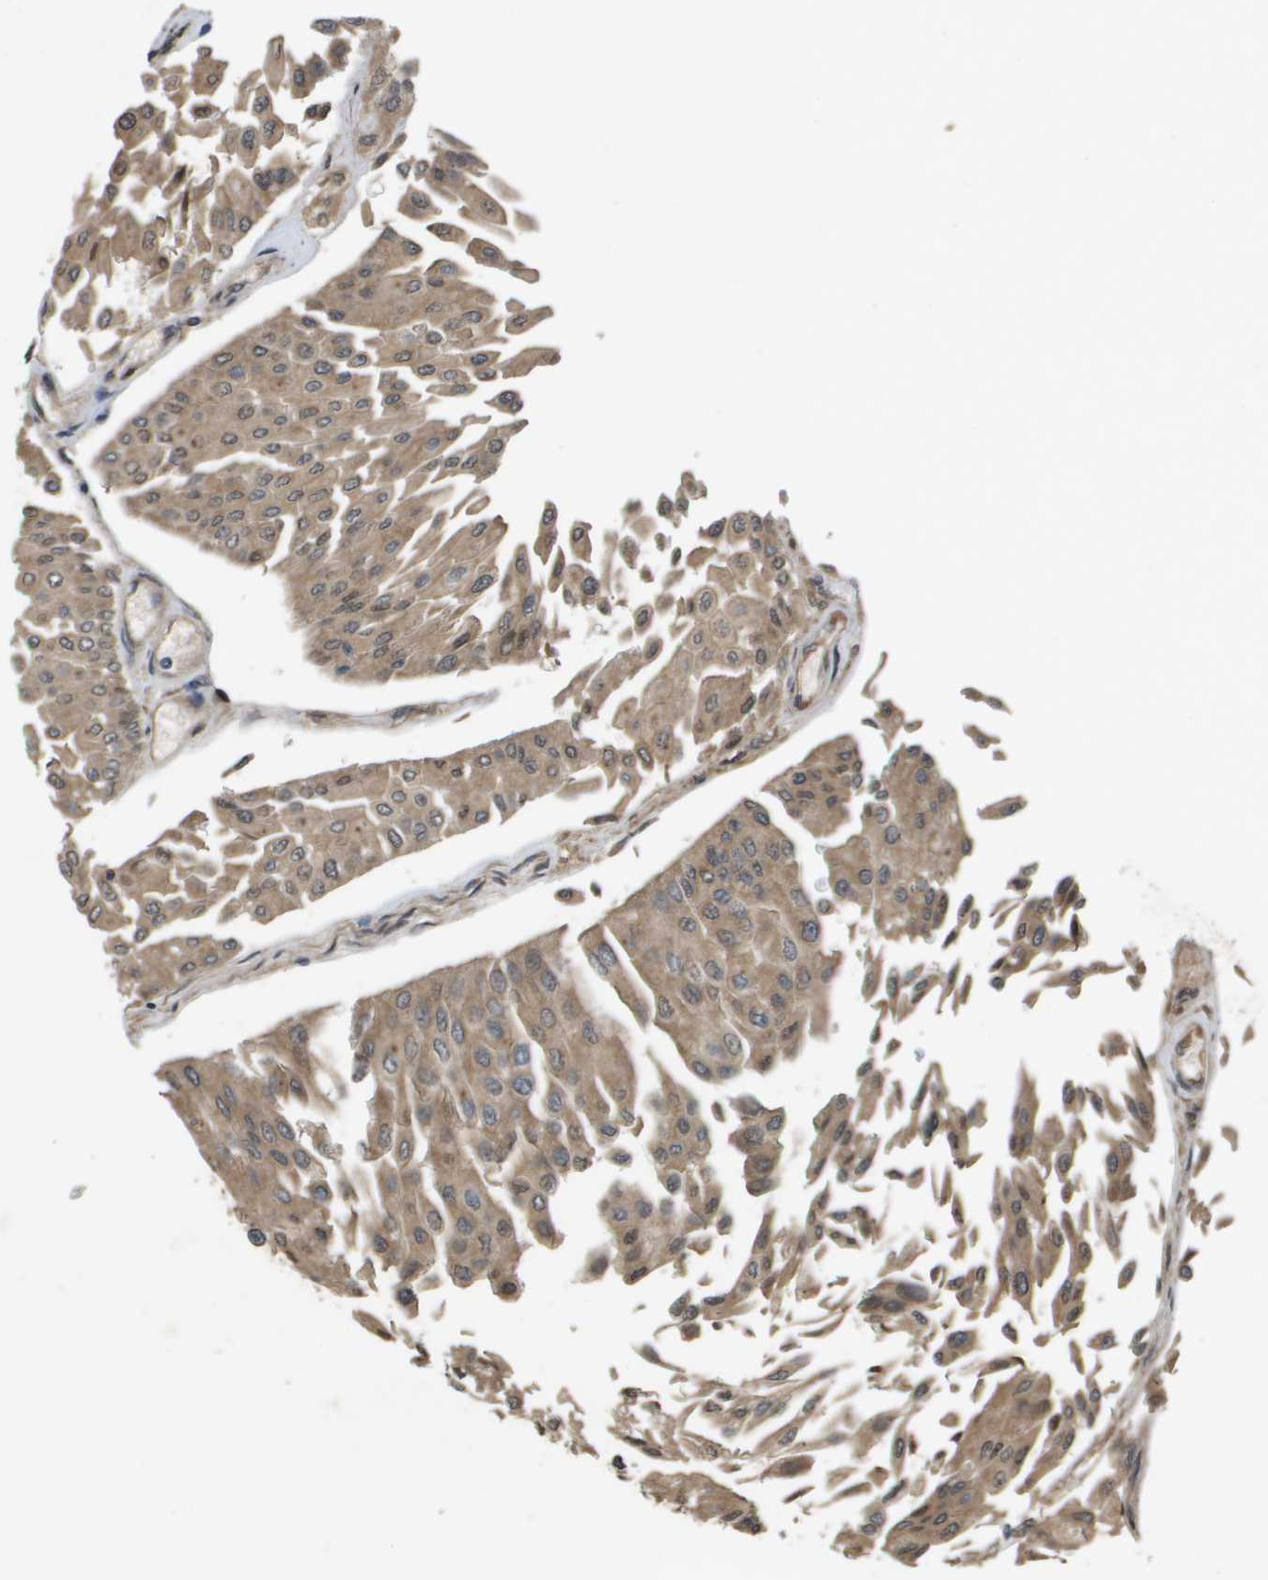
{"staining": {"intensity": "moderate", "quantity": ">75%", "location": "cytoplasmic/membranous"}, "tissue": "urothelial cancer", "cell_type": "Tumor cells", "image_type": "cancer", "snomed": [{"axis": "morphology", "description": "Urothelial carcinoma, Low grade"}, {"axis": "topography", "description": "Urinary bladder"}], "caption": "This histopathology image exhibits immunohistochemistry staining of urothelial cancer, with medium moderate cytoplasmic/membranous positivity in about >75% of tumor cells.", "gene": "SPTLC1", "patient": {"sex": "male", "age": 67}}